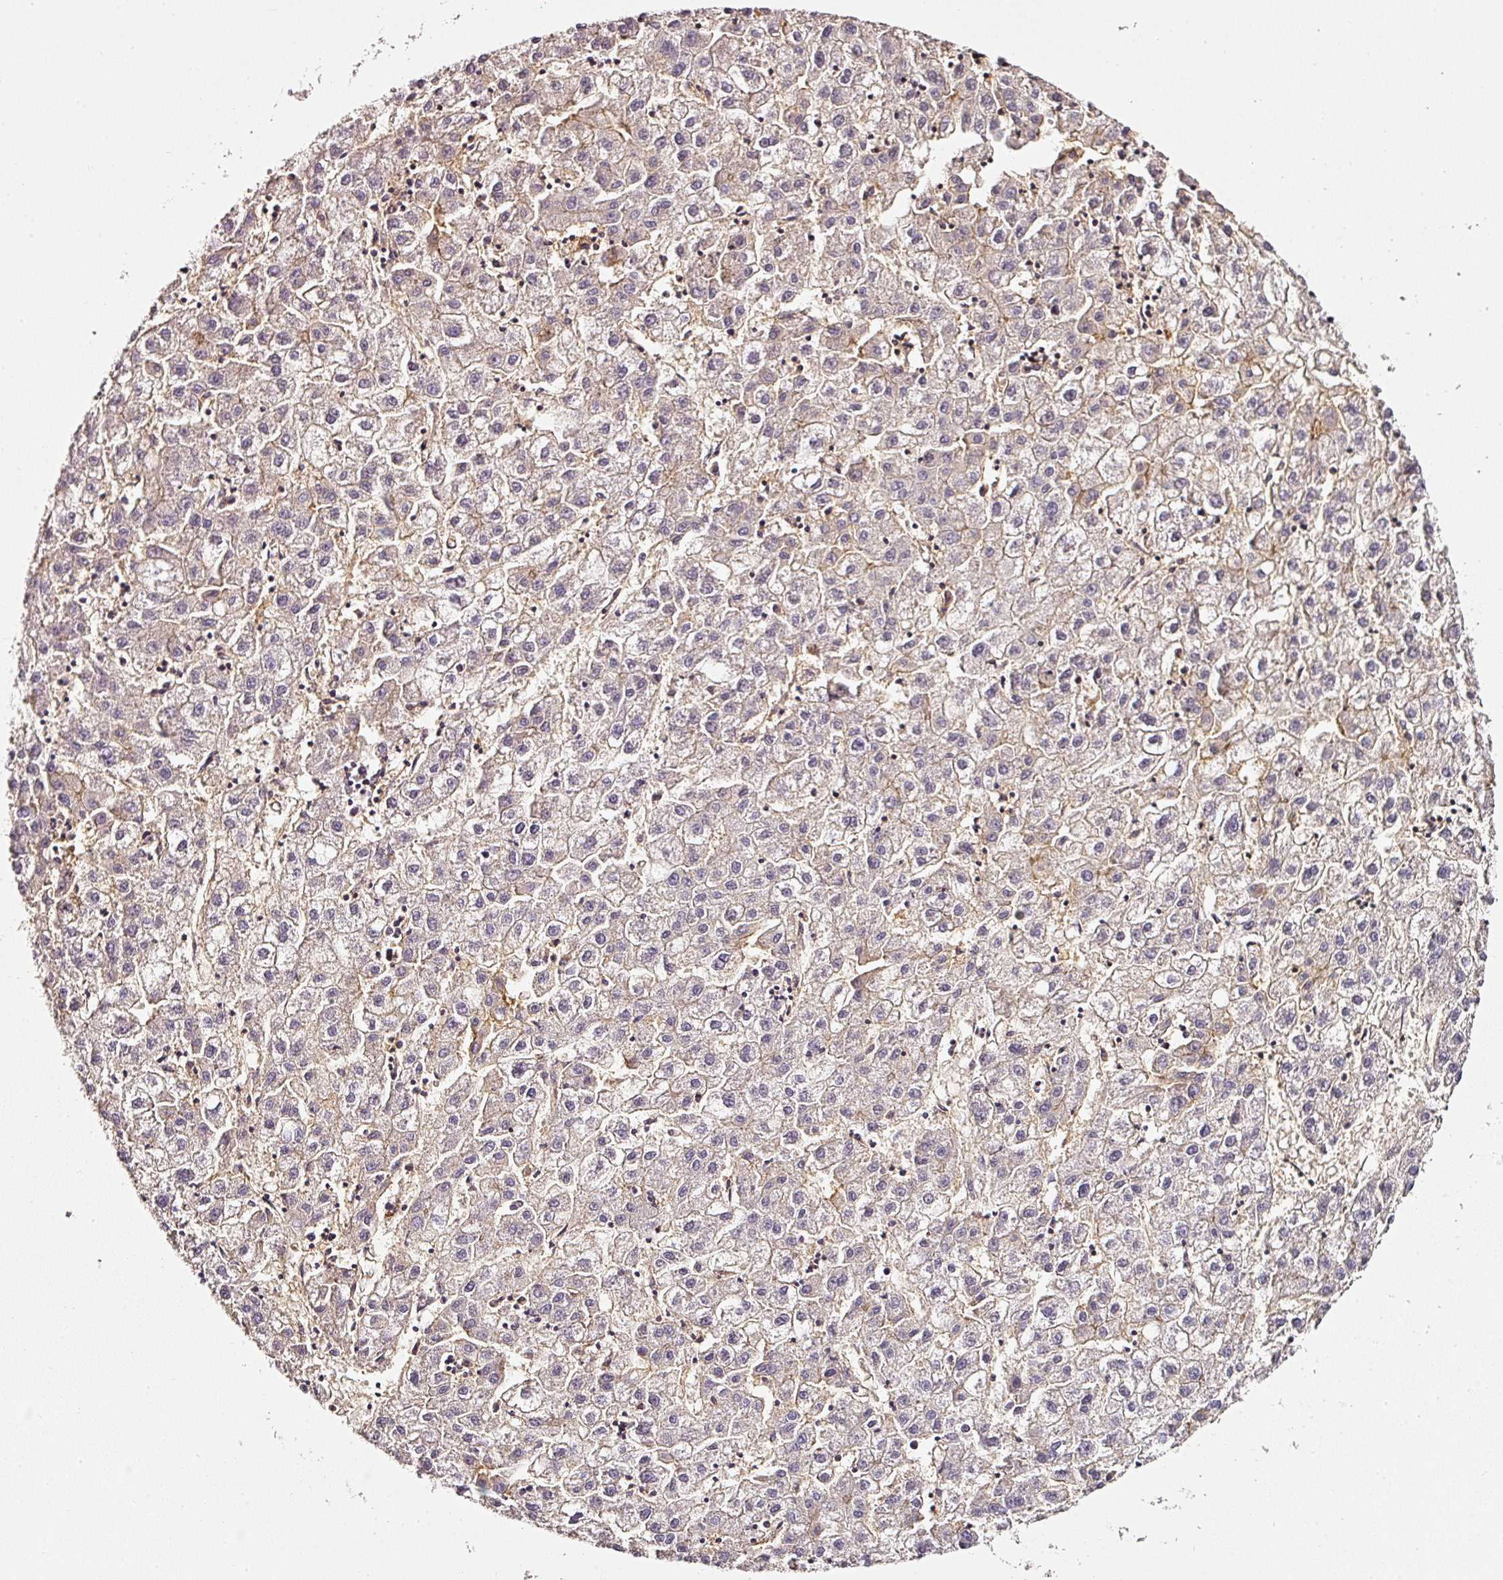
{"staining": {"intensity": "moderate", "quantity": "<25%", "location": "cytoplasmic/membranous"}, "tissue": "liver cancer", "cell_type": "Tumor cells", "image_type": "cancer", "snomed": [{"axis": "morphology", "description": "Carcinoma, Hepatocellular, NOS"}, {"axis": "topography", "description": "Liver"}], "caption": "An immunohistochemistry histopathology image of tumor tissue is shown. Protein staining in brown labels moderate cytoplasmic/membranous positivity in hepatocellular carcinoma (liver) within tumor cells.", "gene": "CD47", "patient": {"sex": "male", "age": 72}}